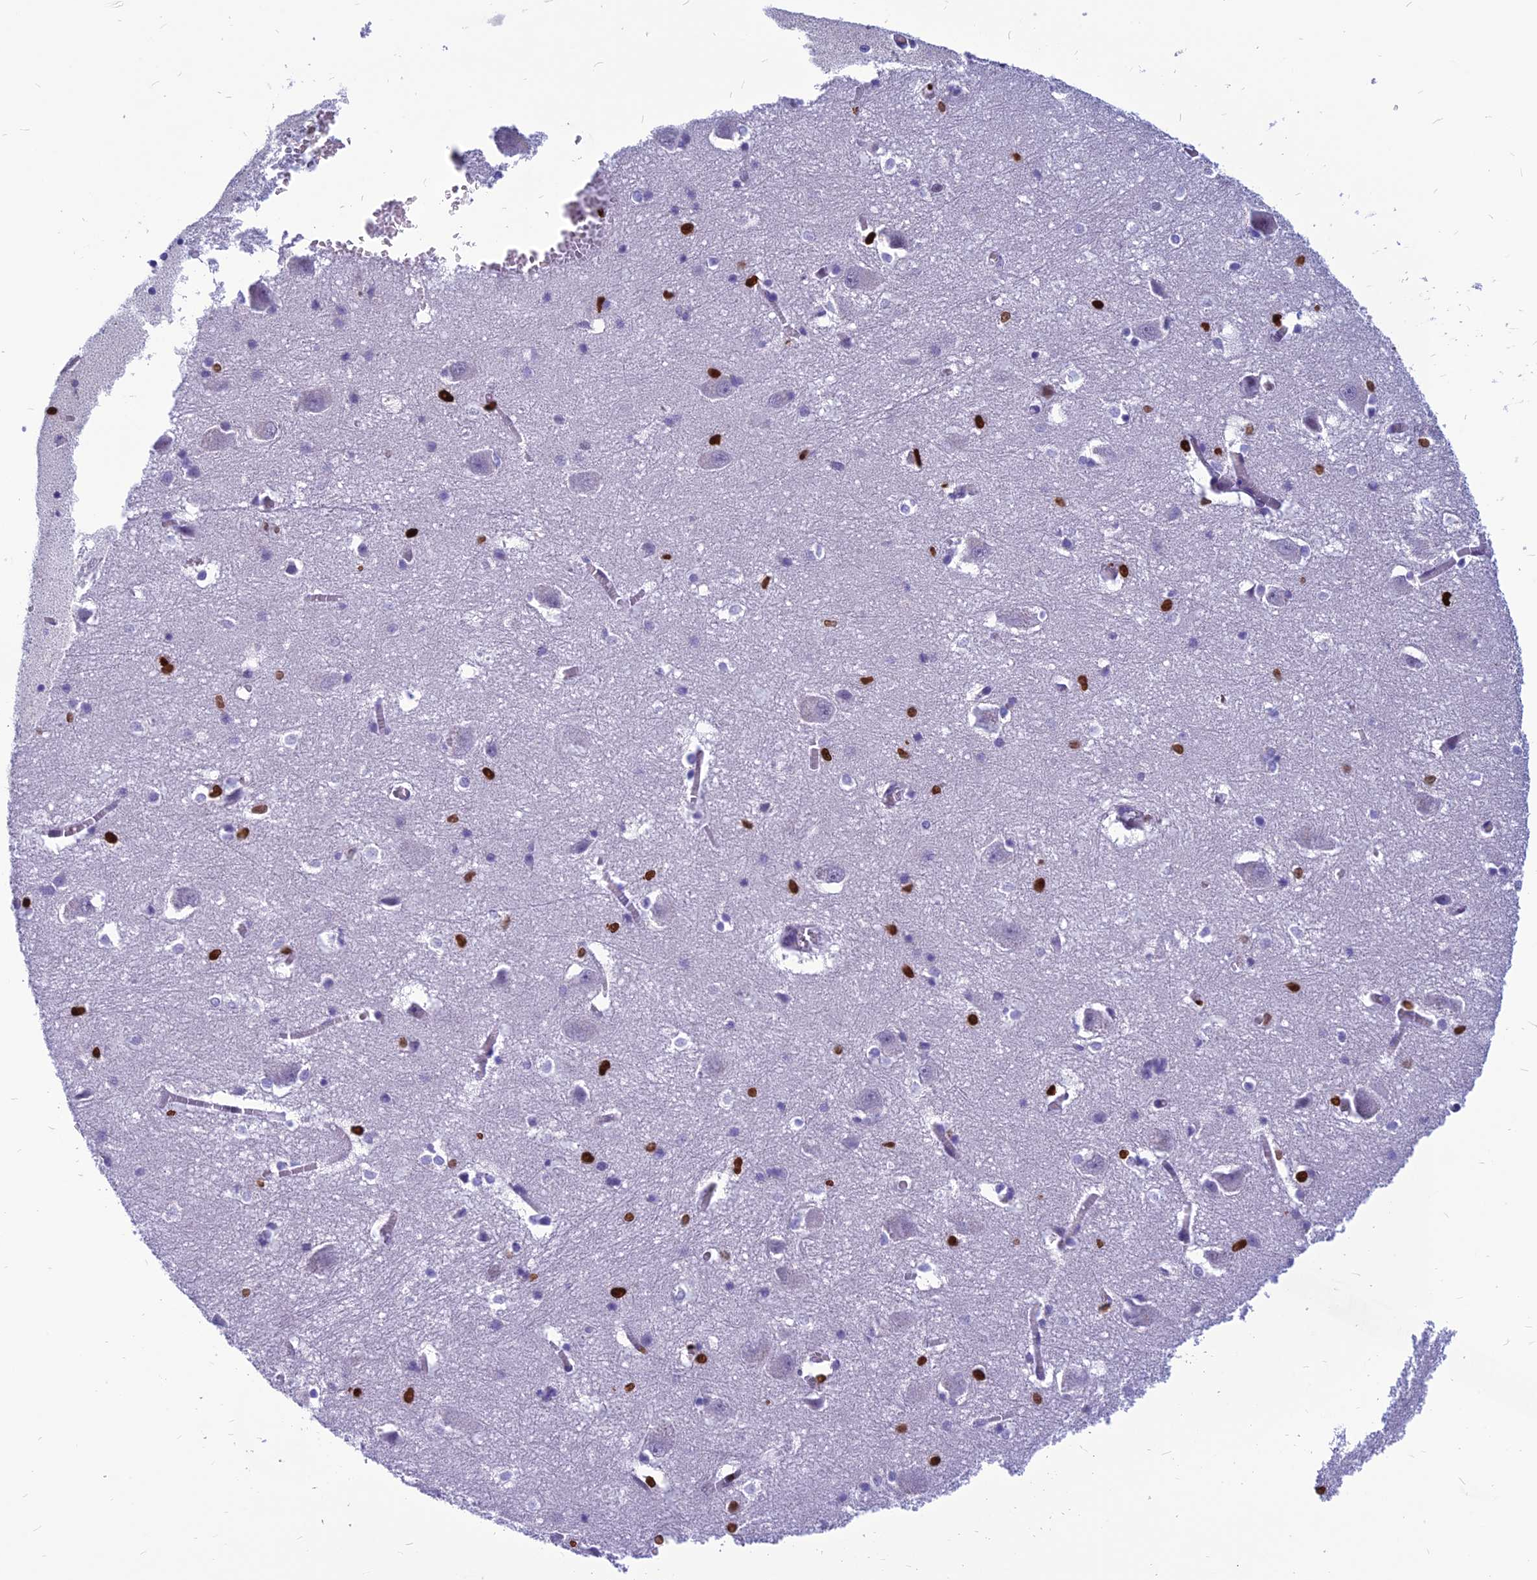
{"staining": {"intensity": "strong", "quantity": "<25%", "location": "nuclear"}, "tissue": "caudate", "cell_type": "Glial cells", "image_type": "normal", "snomed": [{"axis": "morphology", "description": "Normal tissue, NOS"}, {"axis": "topography", "description": "Lateral ventricle wall"}], "caption": "The image shows immunohistochemical staining of normal caudate. There is strong nuclear expression is seen in about <25% of glial cells. Immunohistochemistry stains the protein in brown and the nuclei are stained blue.", "gene": "AKAP17A", "patient": {"sex": "male", "age": 37}}